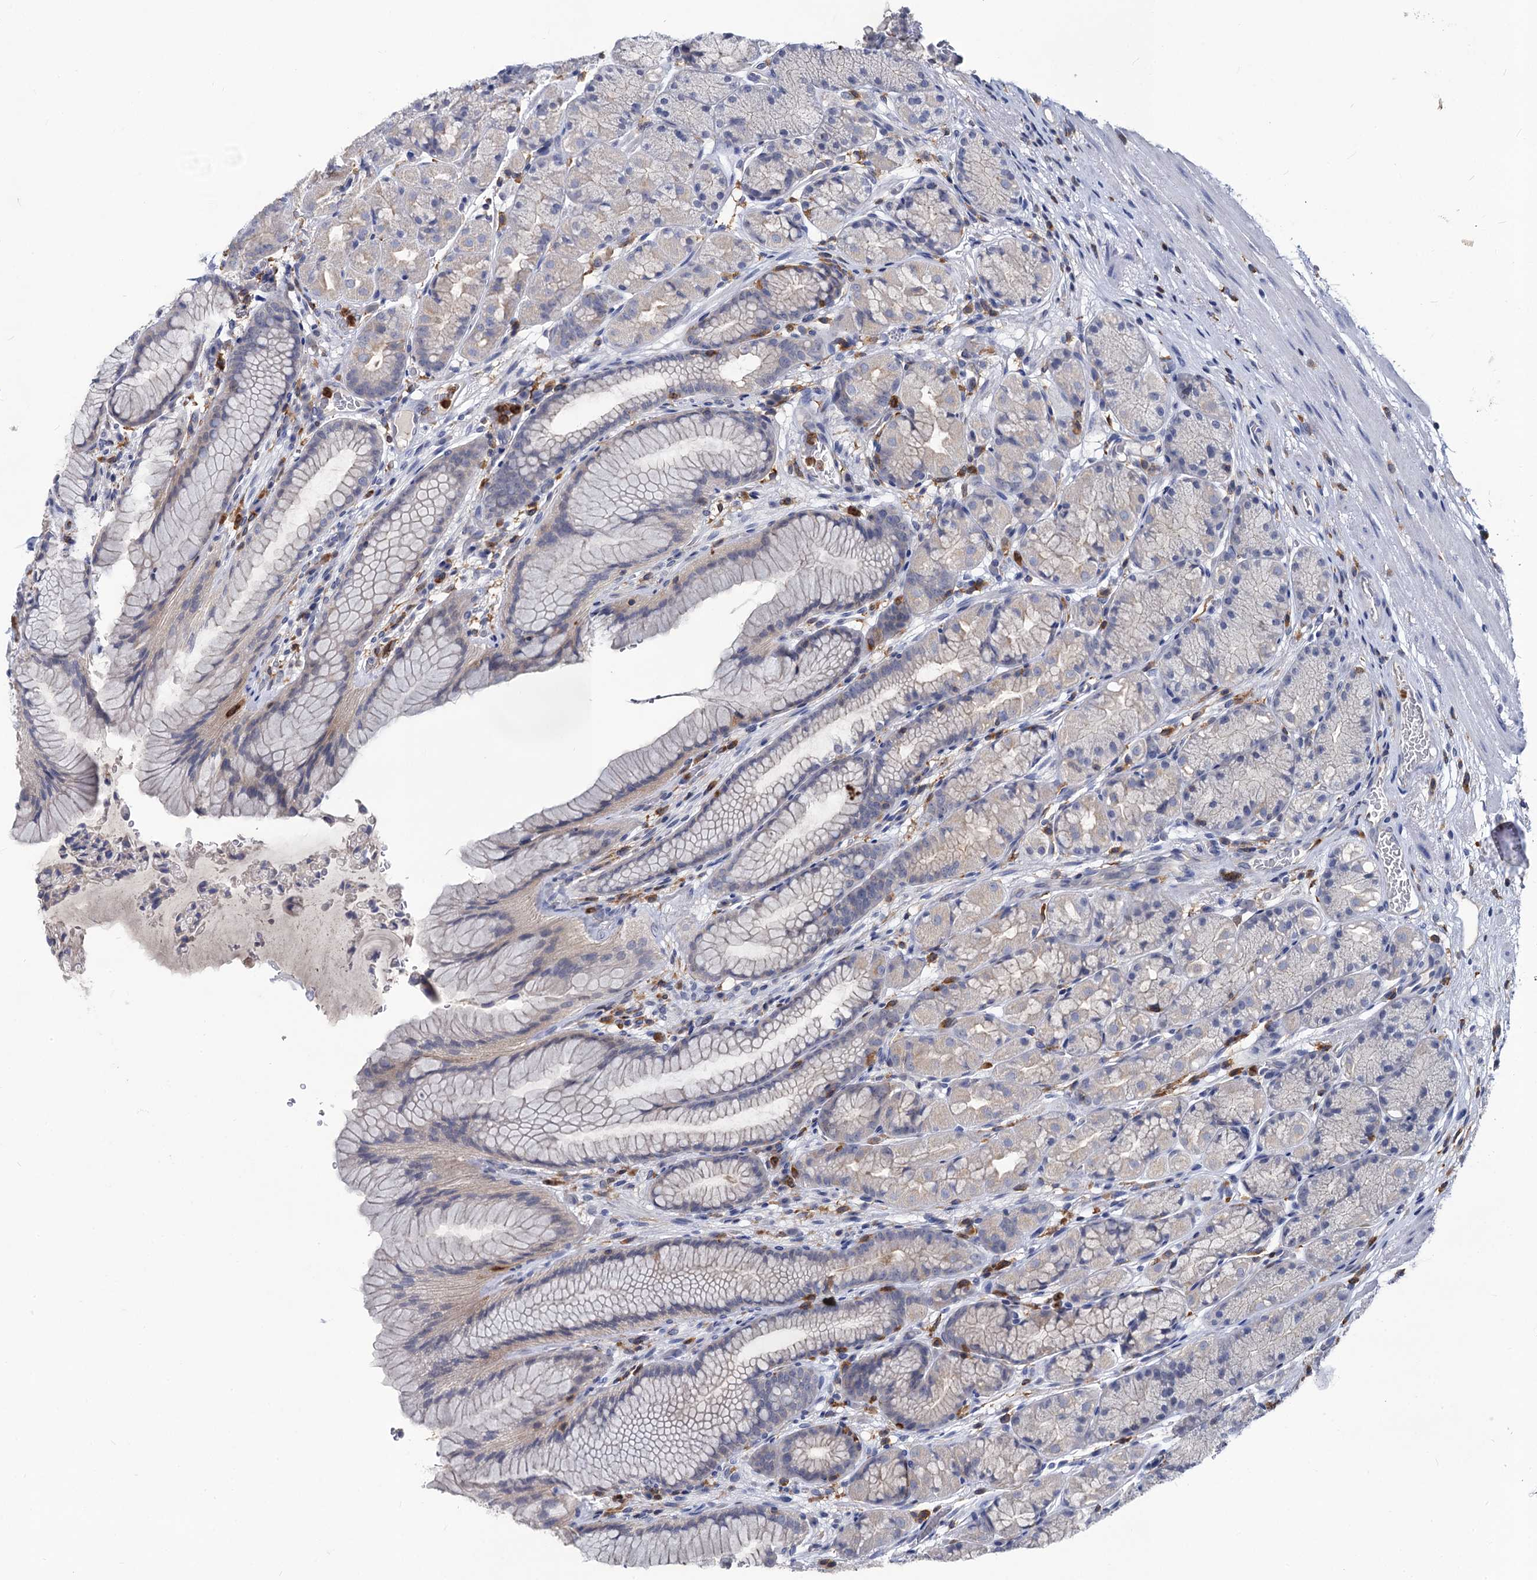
{"staining": {"intensity": "weak", "quantity": "<25%", "location": "cytoplasmic/membranous"}, "tissue": "stomach", "cell_type": "Glandular cells", "image_type": "normal", "snomed": [{"axis": "morphology", "description": "Normal tissue, NOS"}, {"axis": "topography", "description": "Stomach"}], "caption": "The image shows no staining of glandular cells in unremarkable stomach. Nuclei are stained in blue.", "gene": "RHOG", "patient": {"sex": "male", "age": 63}}